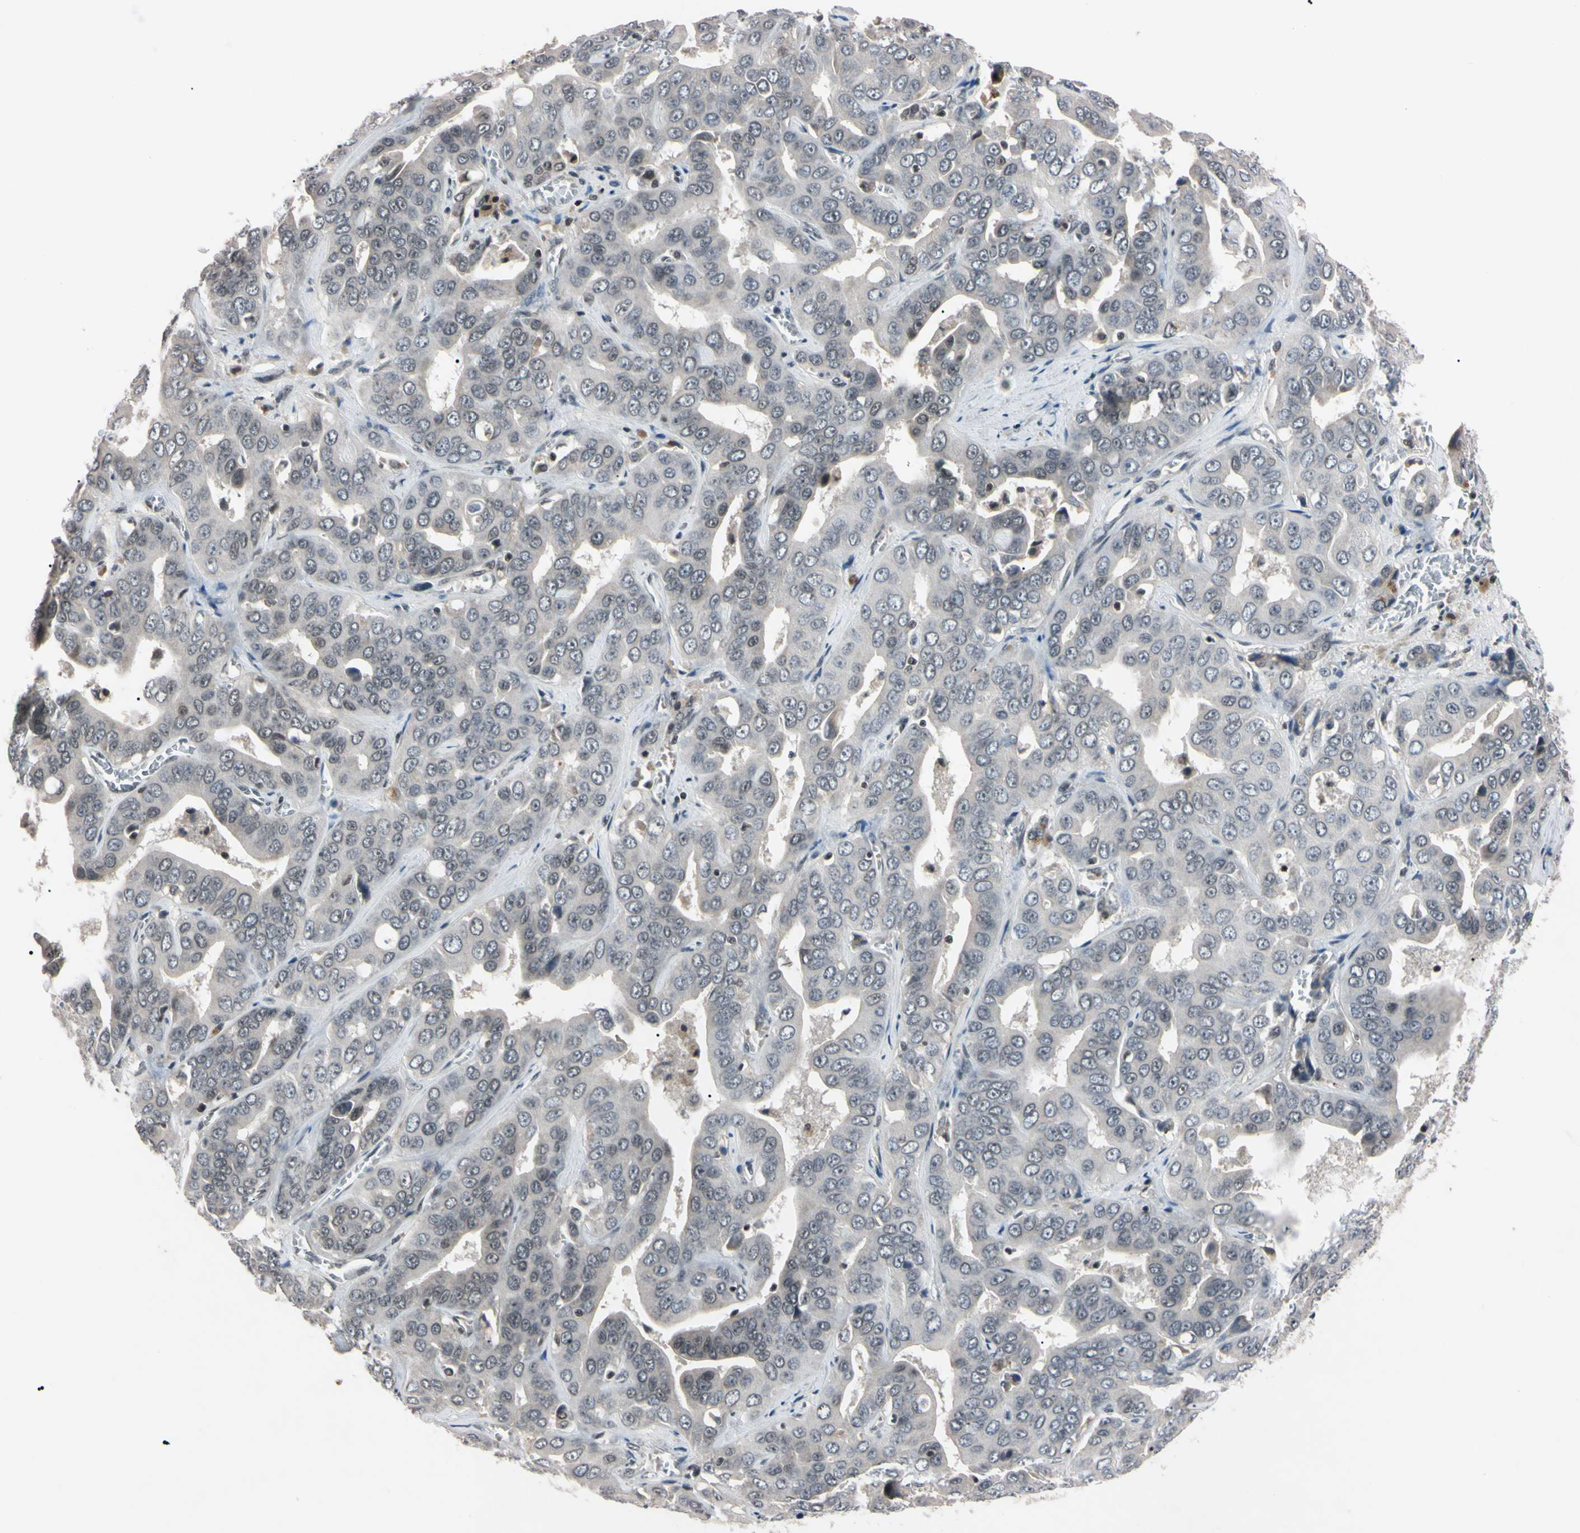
{"staining": {"intensity": "negative", "quantity": "none", "location": "none"}, "tissue": "liver cancer", "cell_type": "Tumor cells", "image_type": "cancer", "snomed": [{"axis": "morphology", "description": "Cholangiocarcinoma"}, {"axis": "topography", "description": "Liver"}], "caption": "Immunohistochemistry photomicrograph of cholangiocarcinoma (liver) stained for a protein (brown), which demonstrates no staining in tumor cells.", "gene": "YY1", "patient": {"sex": "female", "age": 52}}